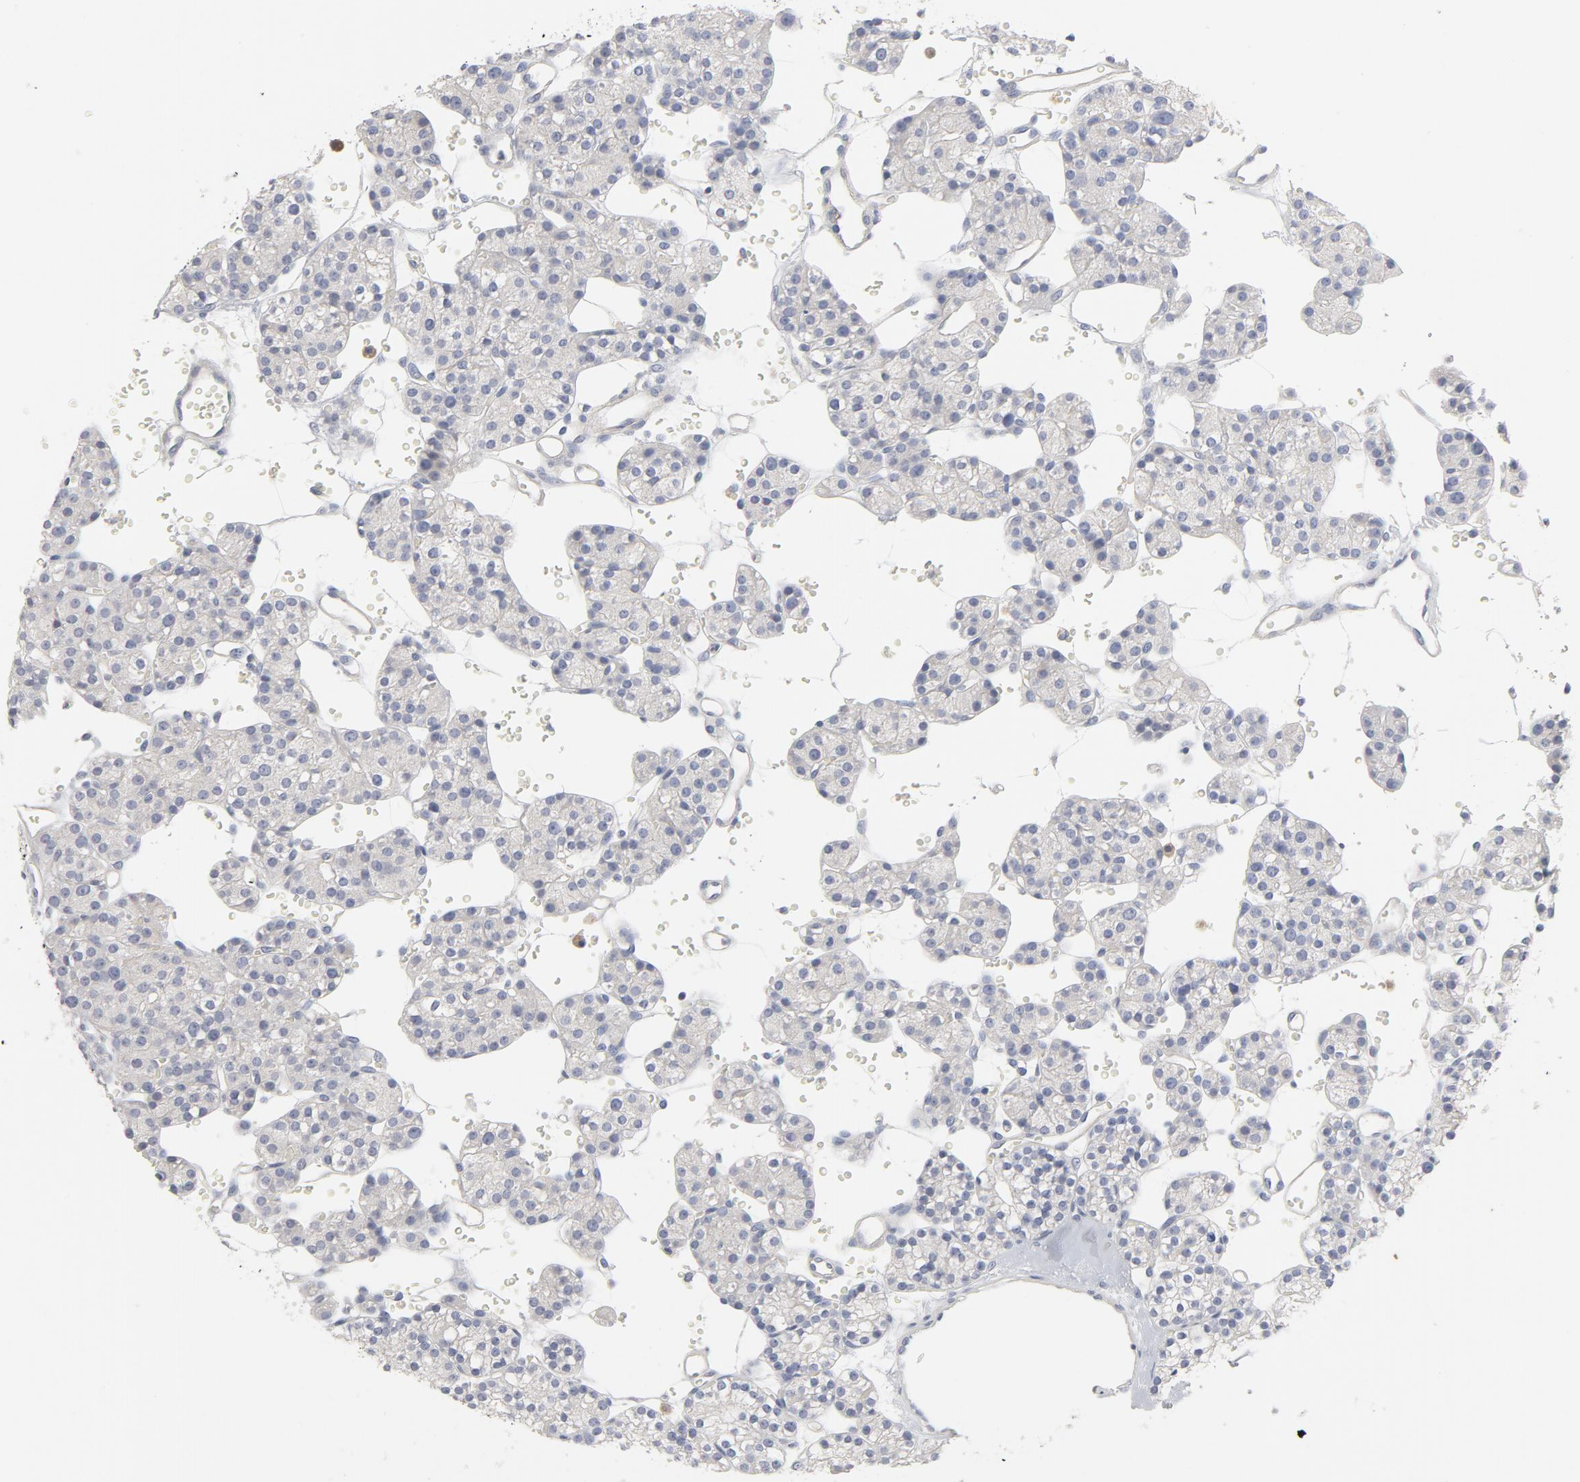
{"staining": {"intensity": "negative", "quantity": "none", "location": "none"}, "tissue": "parathyroid gland", "cell_type": "Glandular cells", "image_type": "normal", "snomed": [{"axis": "morphology", "description": "Normal tissue, NOS"}, {"axis": "topography", "description": "Parathyroid gland"}], "caption": "High power microscopy histopathology image of an immunohistochemistry histopathology image of normal parathyroid gland, revealing no significant positivity in glandular cells.", "gene": "ROCK1", "patient": {"sex": "female", "age": 64}}